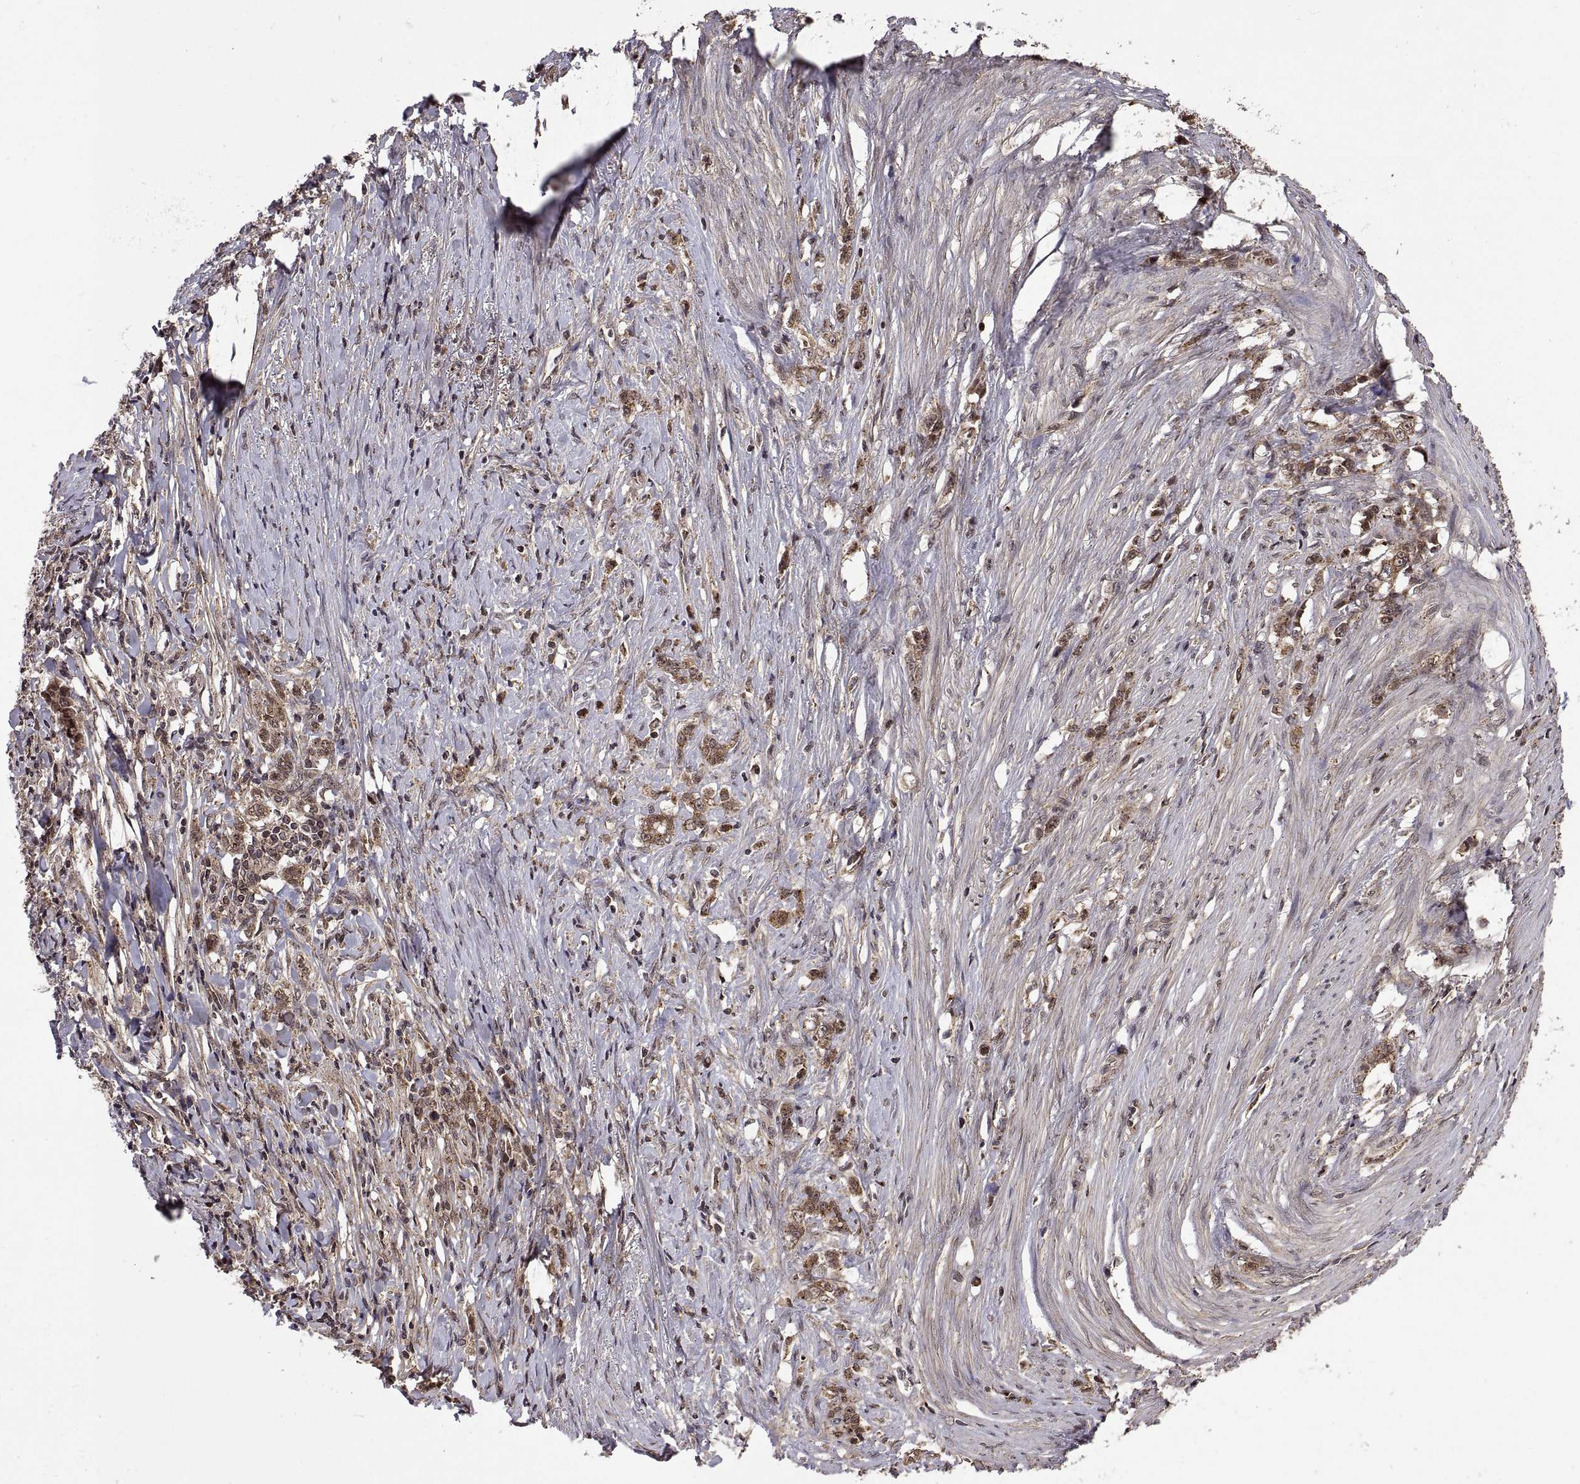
{"staining": {"intensity": "moderate", "quantity": "25%-75%", "location": "cytoplasmic/membranous"}, "tissue": "stomach cancer", "cell_type": "Tumor cells", "image_type": "cancer", "snomed": [{"axis": "morphology", "description": "Adenocarcinoma, NOS"}, {"axis": "topography", "description": "Stomach, lower"}], "caption": "Immunohistochemistry (IHC) image of stomach cancer stained for a protein (brown), which reveals medium levels of moderate cytoplasmic/membranous staining in approximately 25%-75% of tumor cells.", "gene": "ZNRF2", "patient": {"sex": "male", "age": 88}}